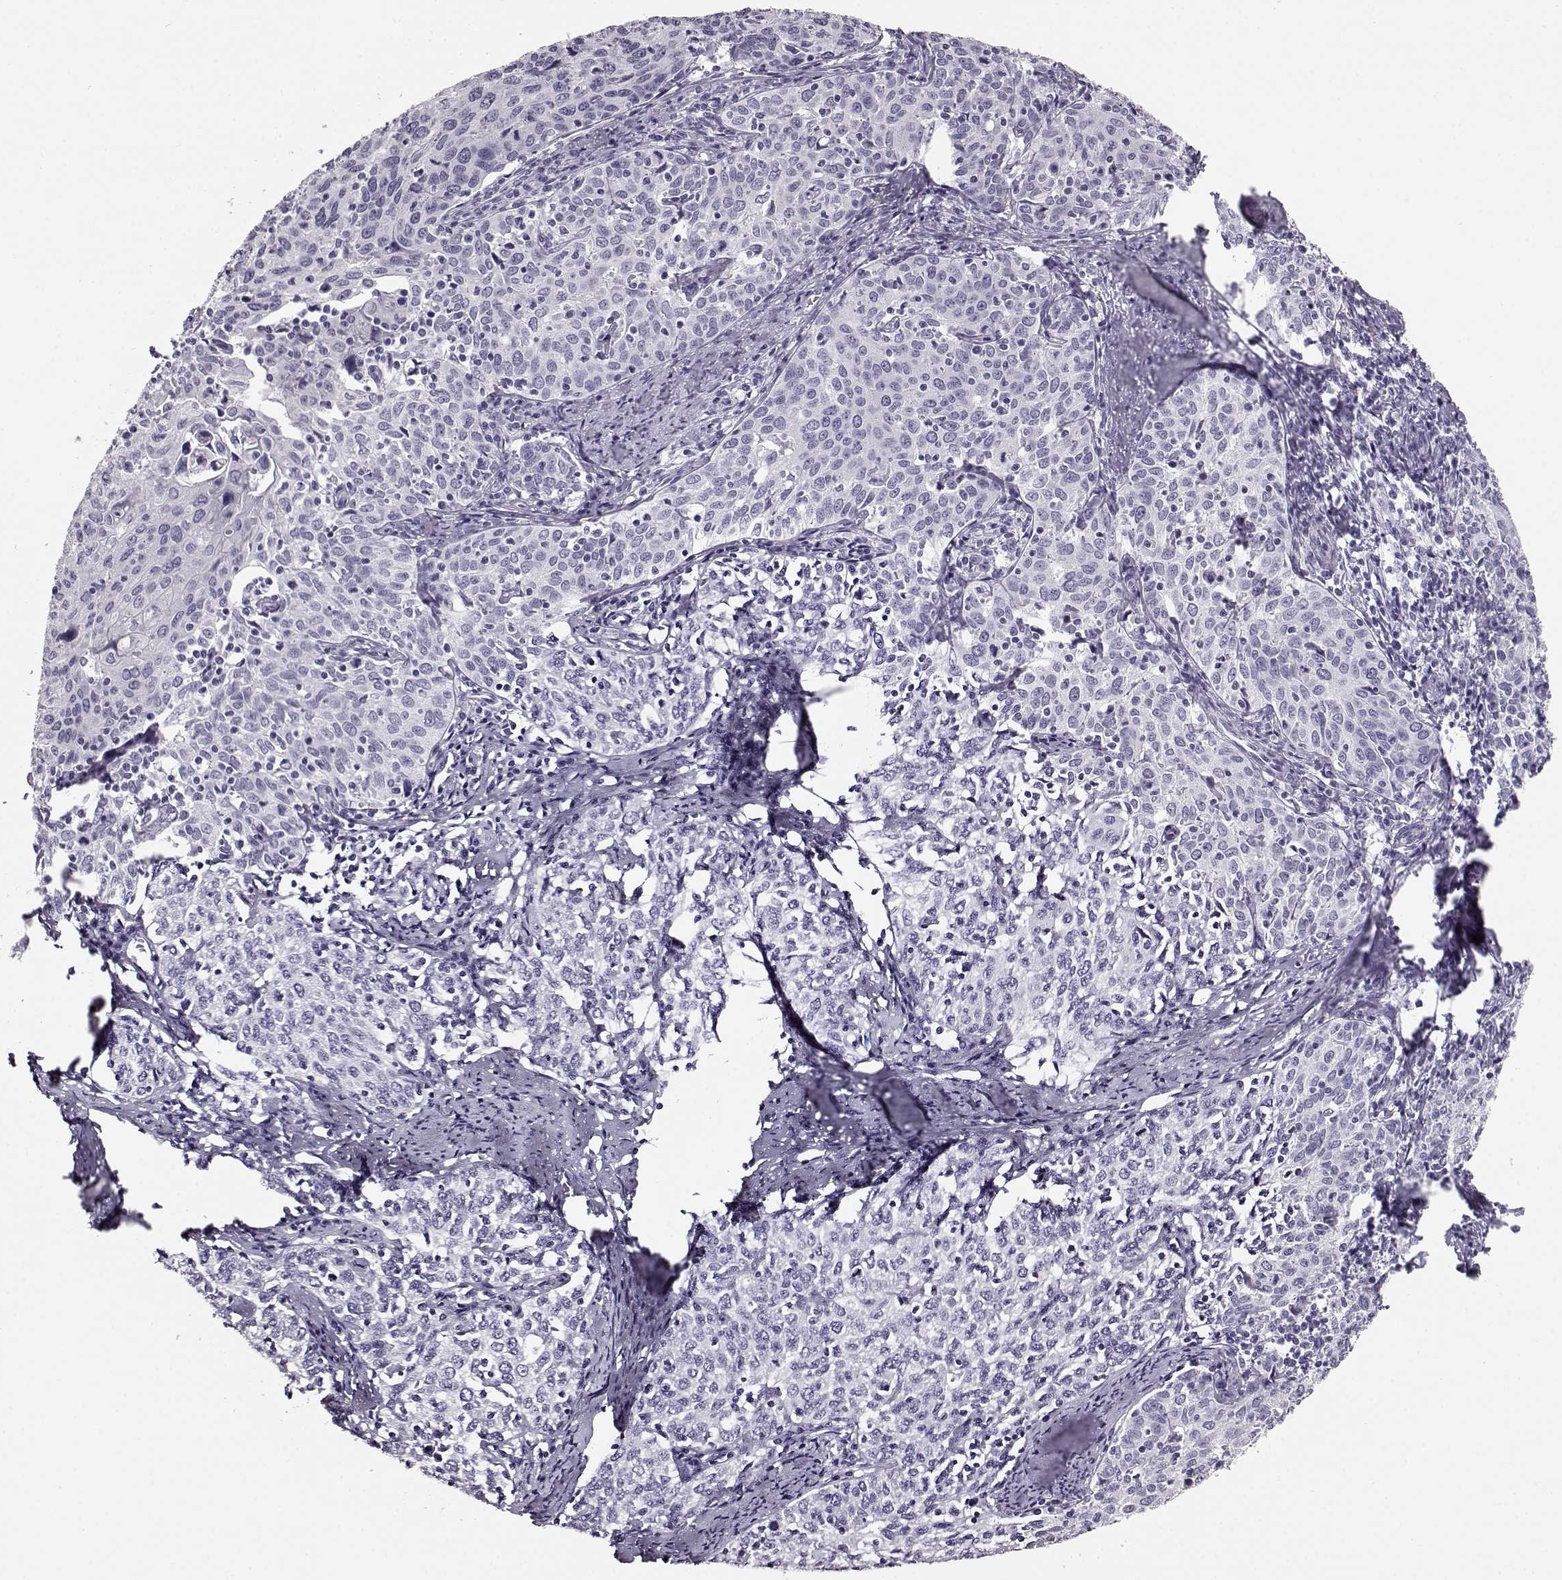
{"staining": {"intensity": "negative", "quantity": "none", "location": "none"}, "tissue": "cervical cancer", "cell_type": "Tumor cells", "image_type": "cancer", "snomed": [{"axis": "morphology", "description": "Squamous cell carcinoma, NOS"}, {"axis": "topography", "description": "Cervix"}], "caption": "Tumor cells show no significant expression in squamous cell carcinoma (cervical).", "gene": "BFSP2", "patient": {"sex": "female", "age": 62}}